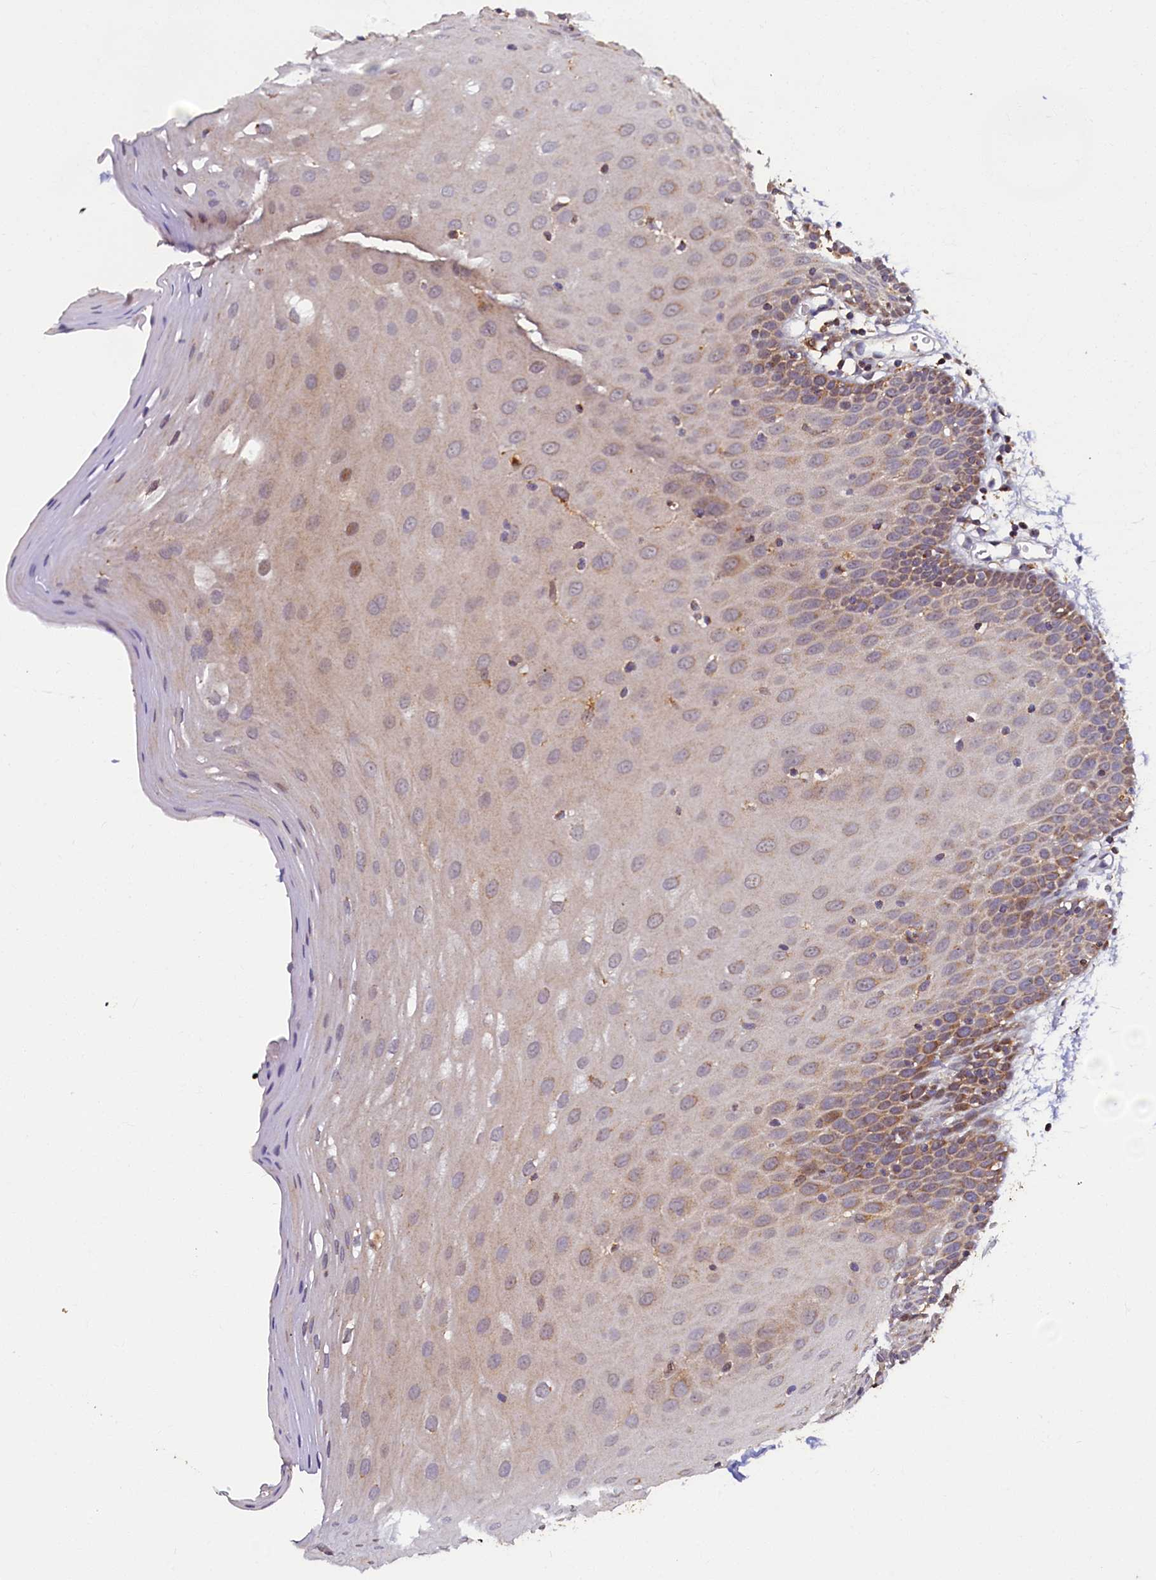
{"staining": {"intensity": "moderate", "quantity": "25%-75%", "location": "cytoplasmic/membranous"}, "tissue": "oral mucosa", "cell_type": "Squamous epithelial cells", "image_type": "normal", "snomed": [{"axis": "morphology", "description": "Normal tissue, NOS"}, {"axis": "topography", "description": "Skeletal muscle"}, {"axis": "topography", "description": "Oral tissue"}, {"axis": "topography", "description": "Salivary gland"}, {"axis": "topography", "description": "Peripheral nerve tissue"}], "caption": "Immunohistochemical staining of normal human oral mucosa displays medium levels of moderate cytoplasmic/membranous staining in approximately 25%-75% of squamous epithelial cells. The protein of interest is shown in brown color, while the nuclei are stained blue.", "gene": "NCKAP5L", "patient": {"sex": "male", "age": 54}}